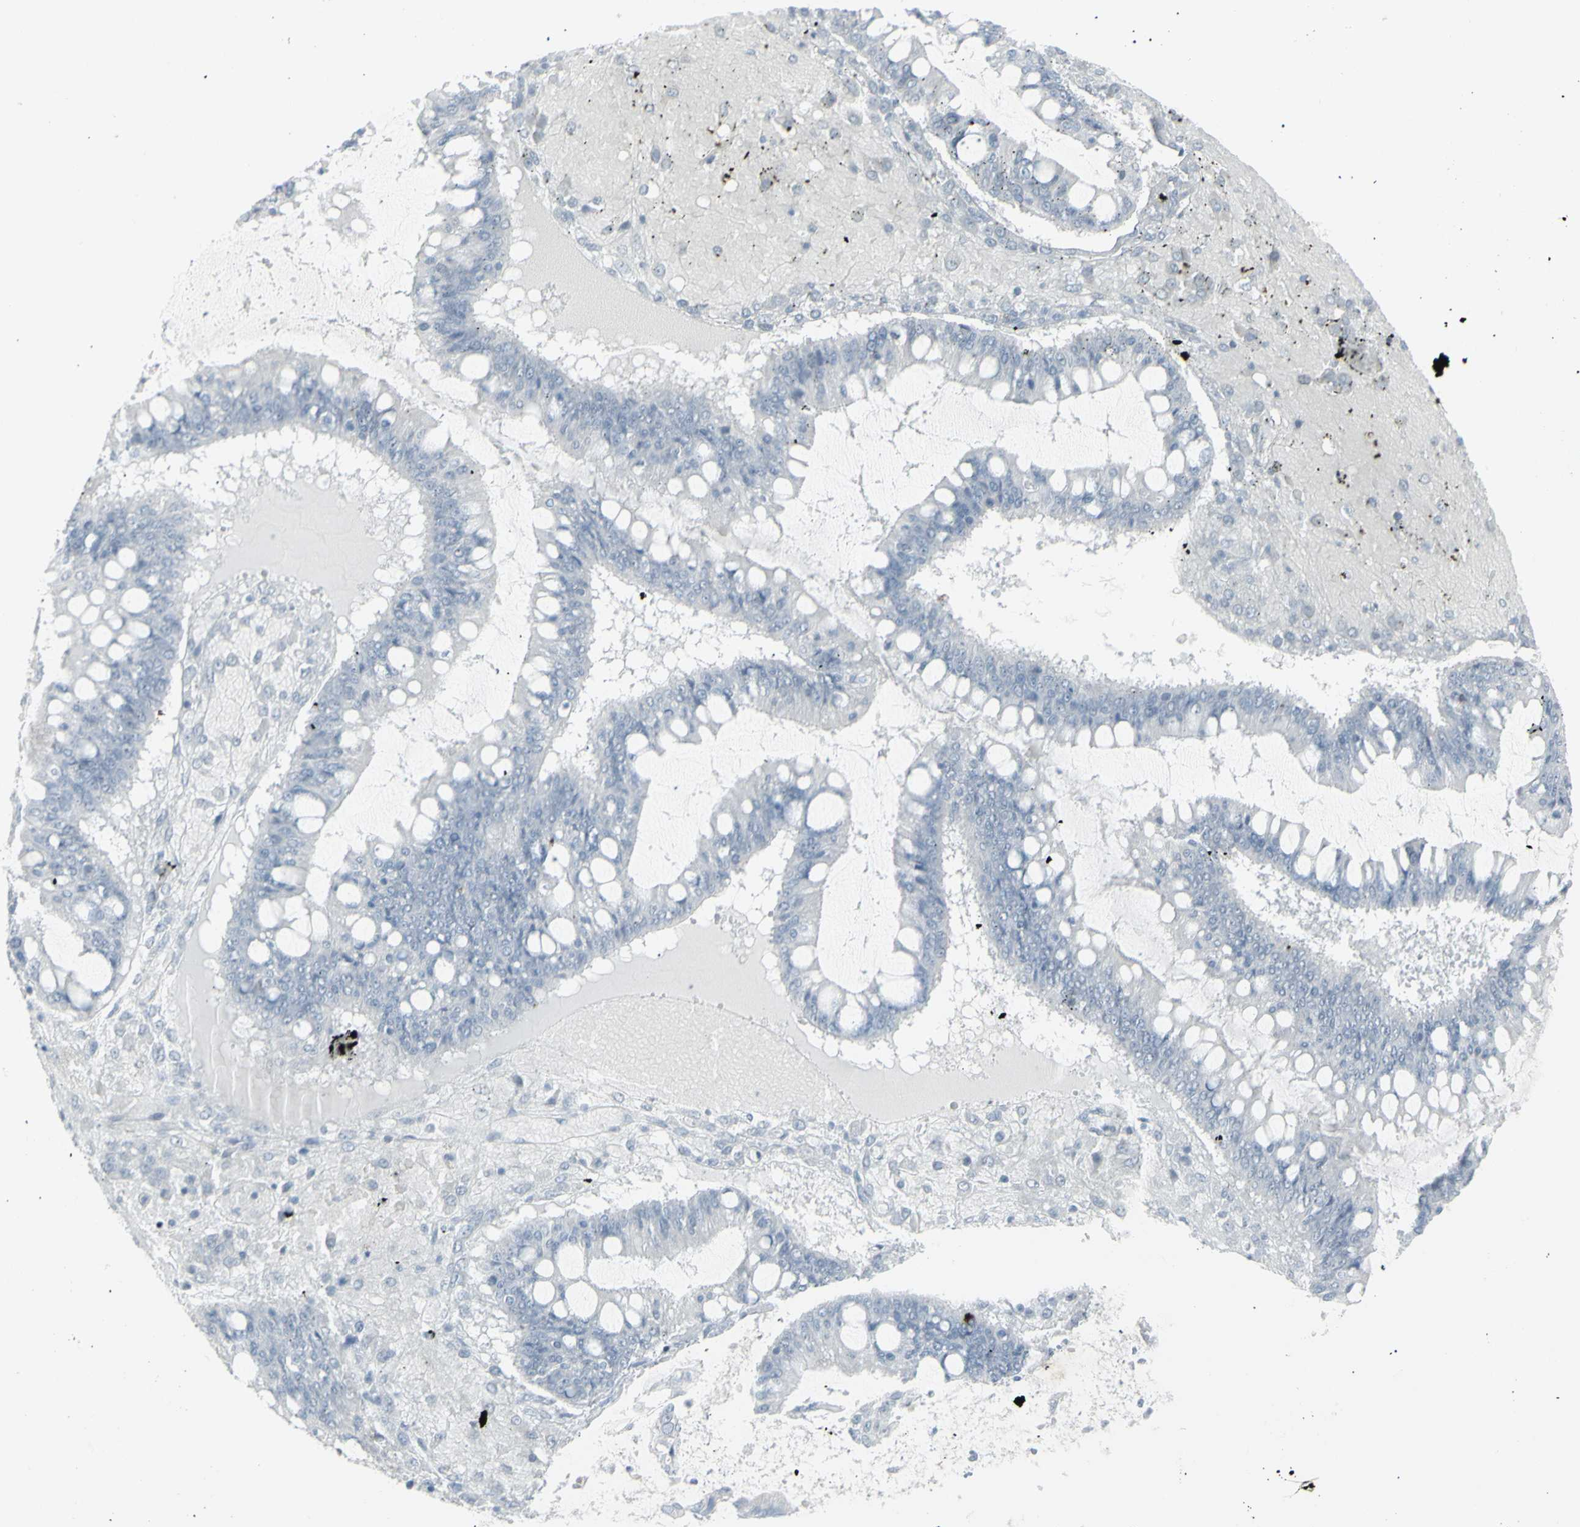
{"staining": {"intensity": "negative", "quantity": "none", "location": "none"}, "tissue": "ovarian cancer", "cell_type": "Tumor cells", "image_type": "cancer", "snomed": [{"axis": "morphology", "description": "Cystadenocarcinoma, mucinous, NOS"}, {"axis": "topography", "description": "Ovary"}], "caption": "Tumor cells show no significant expression in ovarian cancer (mucinous cystadenocarcinoma). (DAB immunohistochemistry with hematoxylin counter stain).", "gene": "YBX2", "patient": {"sex": "female", "age": 73}}